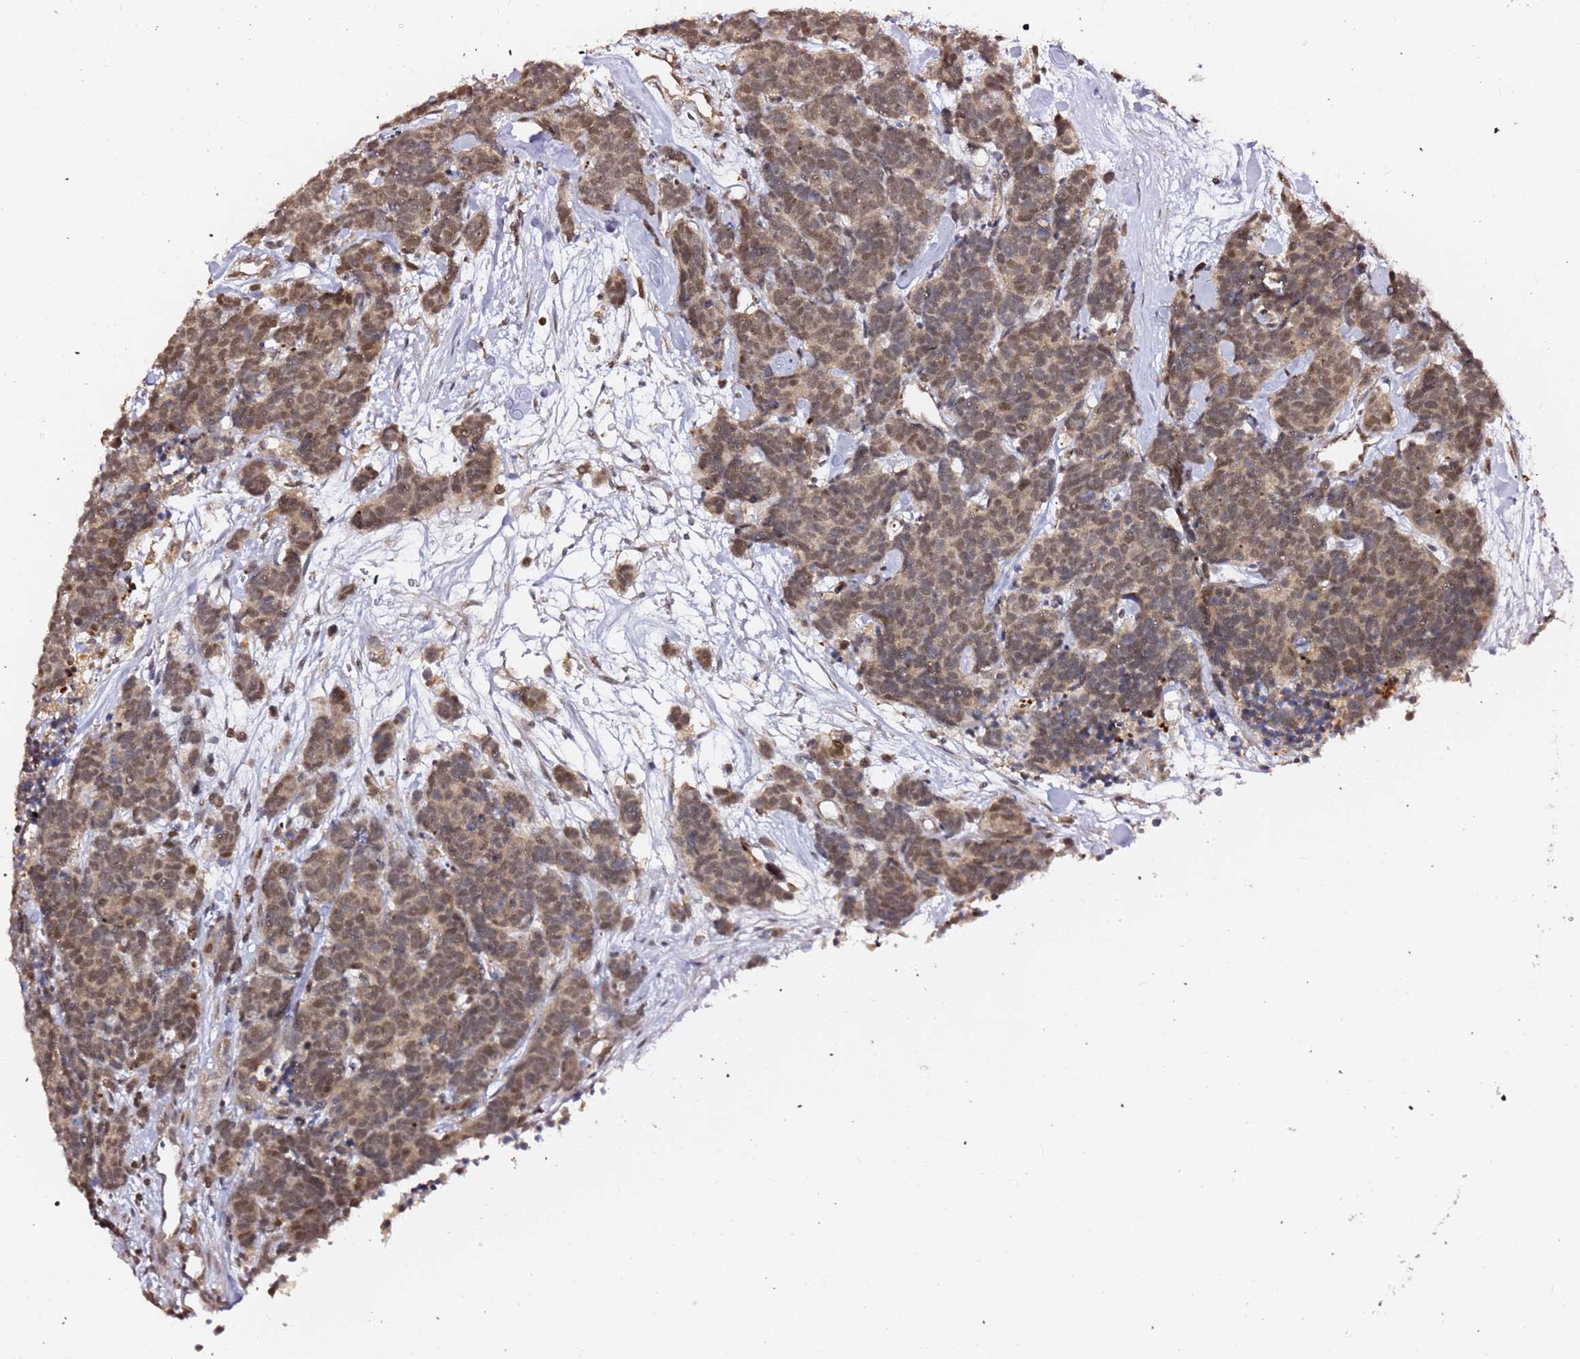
{"staining": {"intensity": "moderate", "quantity": ">75%", "location": "nuclear"}, "tissue": "carcinoid", "cell_type": "Tumor cells", "image_type": "cancer", "snomed": [{"axis": "morphology", "description": "Carcinoma, NOS"}, {"axis": "morphology", "description": "Carcinoid, malignant, NOS"}, {"axis": "topography", "description": "Urinary bladder"}], "caption": "Tumor cells reveal medium levels of moderate nuclear expression in about >75% of cells in human carcinoid.", "gene": "OR5V1", "patient": {"sex": "male", "age": 57}}